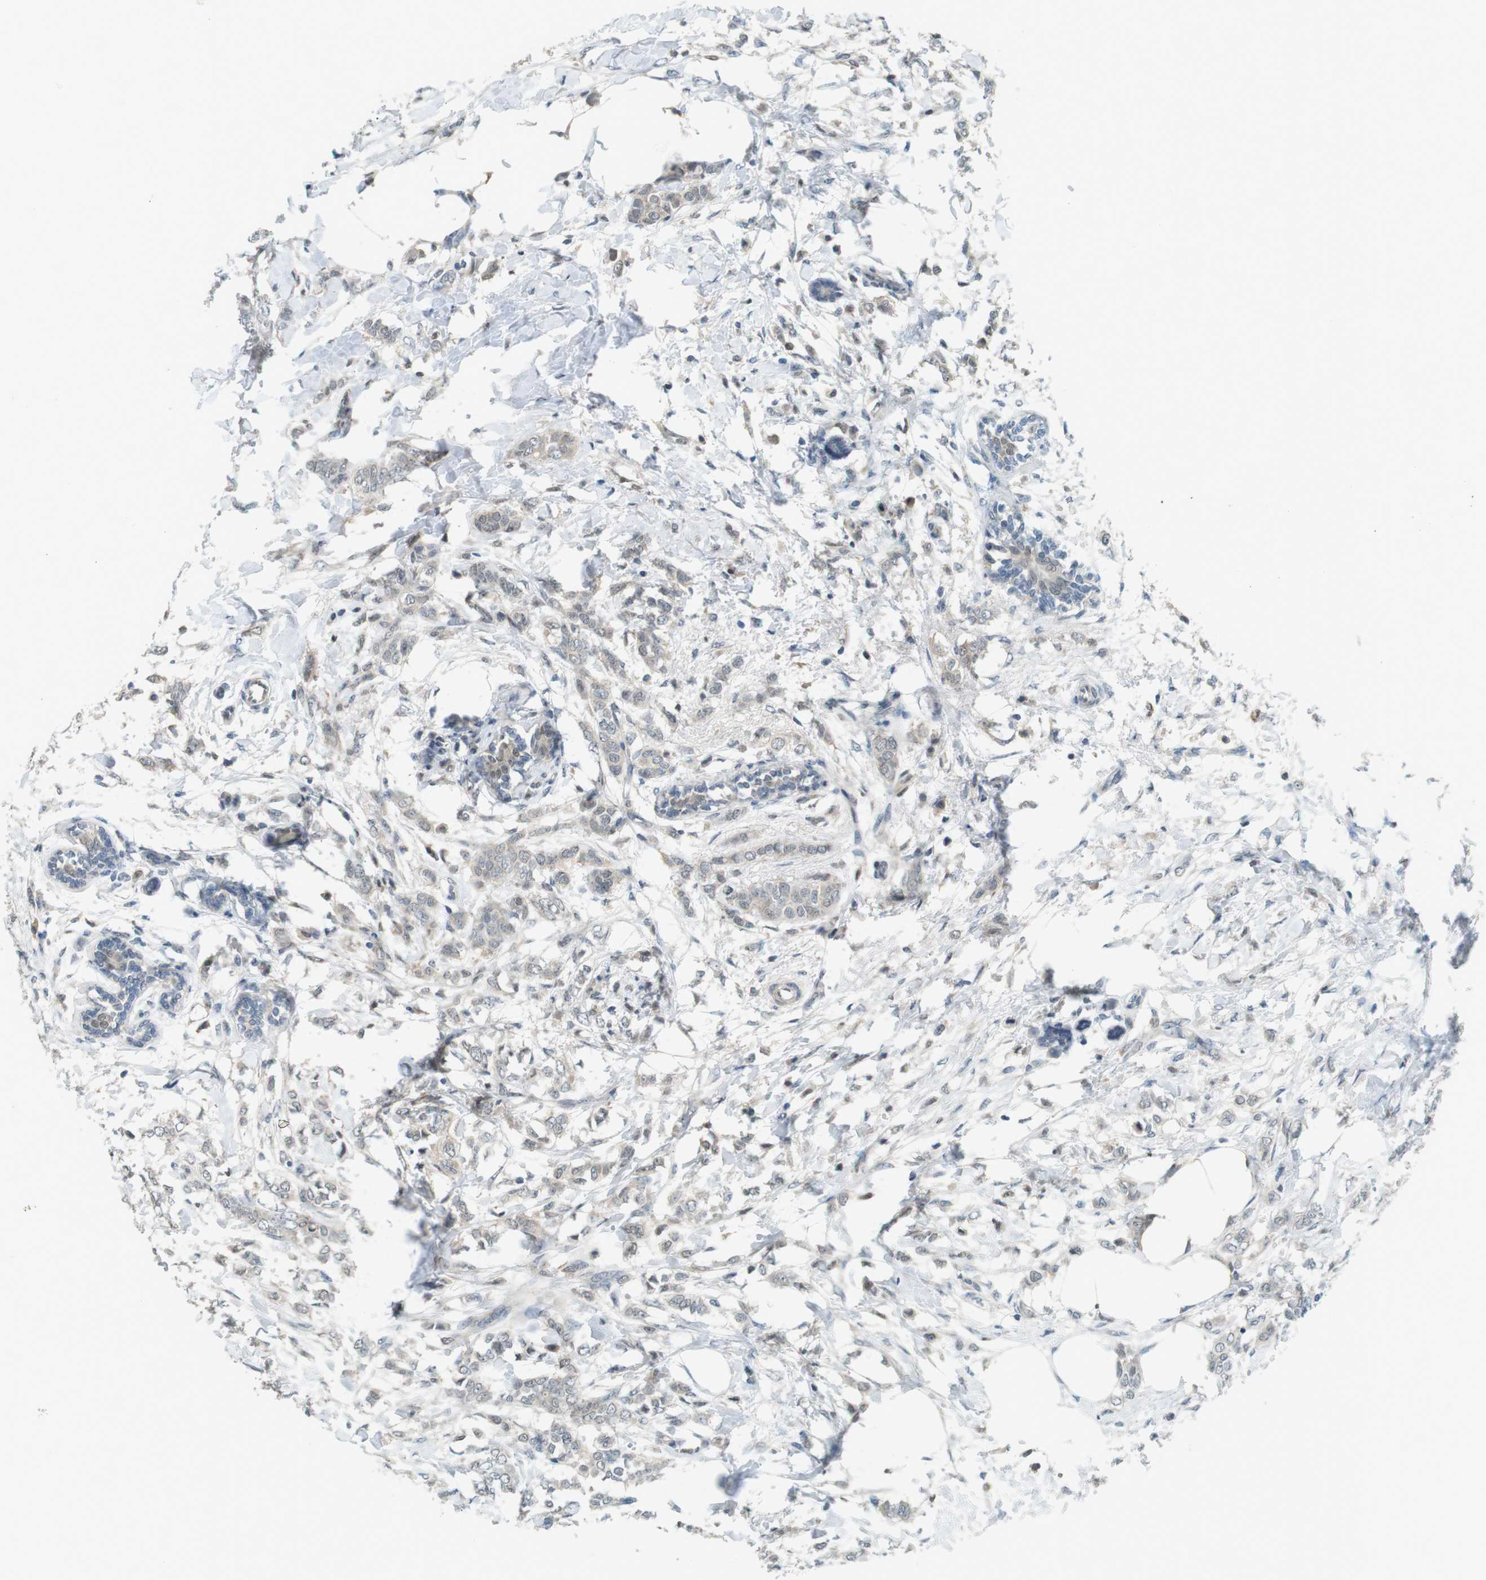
{"staining": {"intensity": "weak", "quantity": "25%-75%", "location": "cytoplasmic/membranous,nuclear"}, "tissue": "breast cancer", "cell_type": "Tumor cells", "image_type": "cancer", "snomed": [{"axis": "morphology", "description": "Lobular carcinoma, in situ"}, {"axis": "morphology", "description": "Lobular carcinoma"}, {"axis": "topography", "description": "Breast"}], "caption": "High-power microscopy captured an immunohistochemistry (IHC) micrograph of breast lobular carcinoma, revealing weak cytoplasmic/membranous and nuclear positivity in approximately 25%-75% of tumor cells.", "gene": "CDK14", "patient": {"sex": "female", "age": 41}}